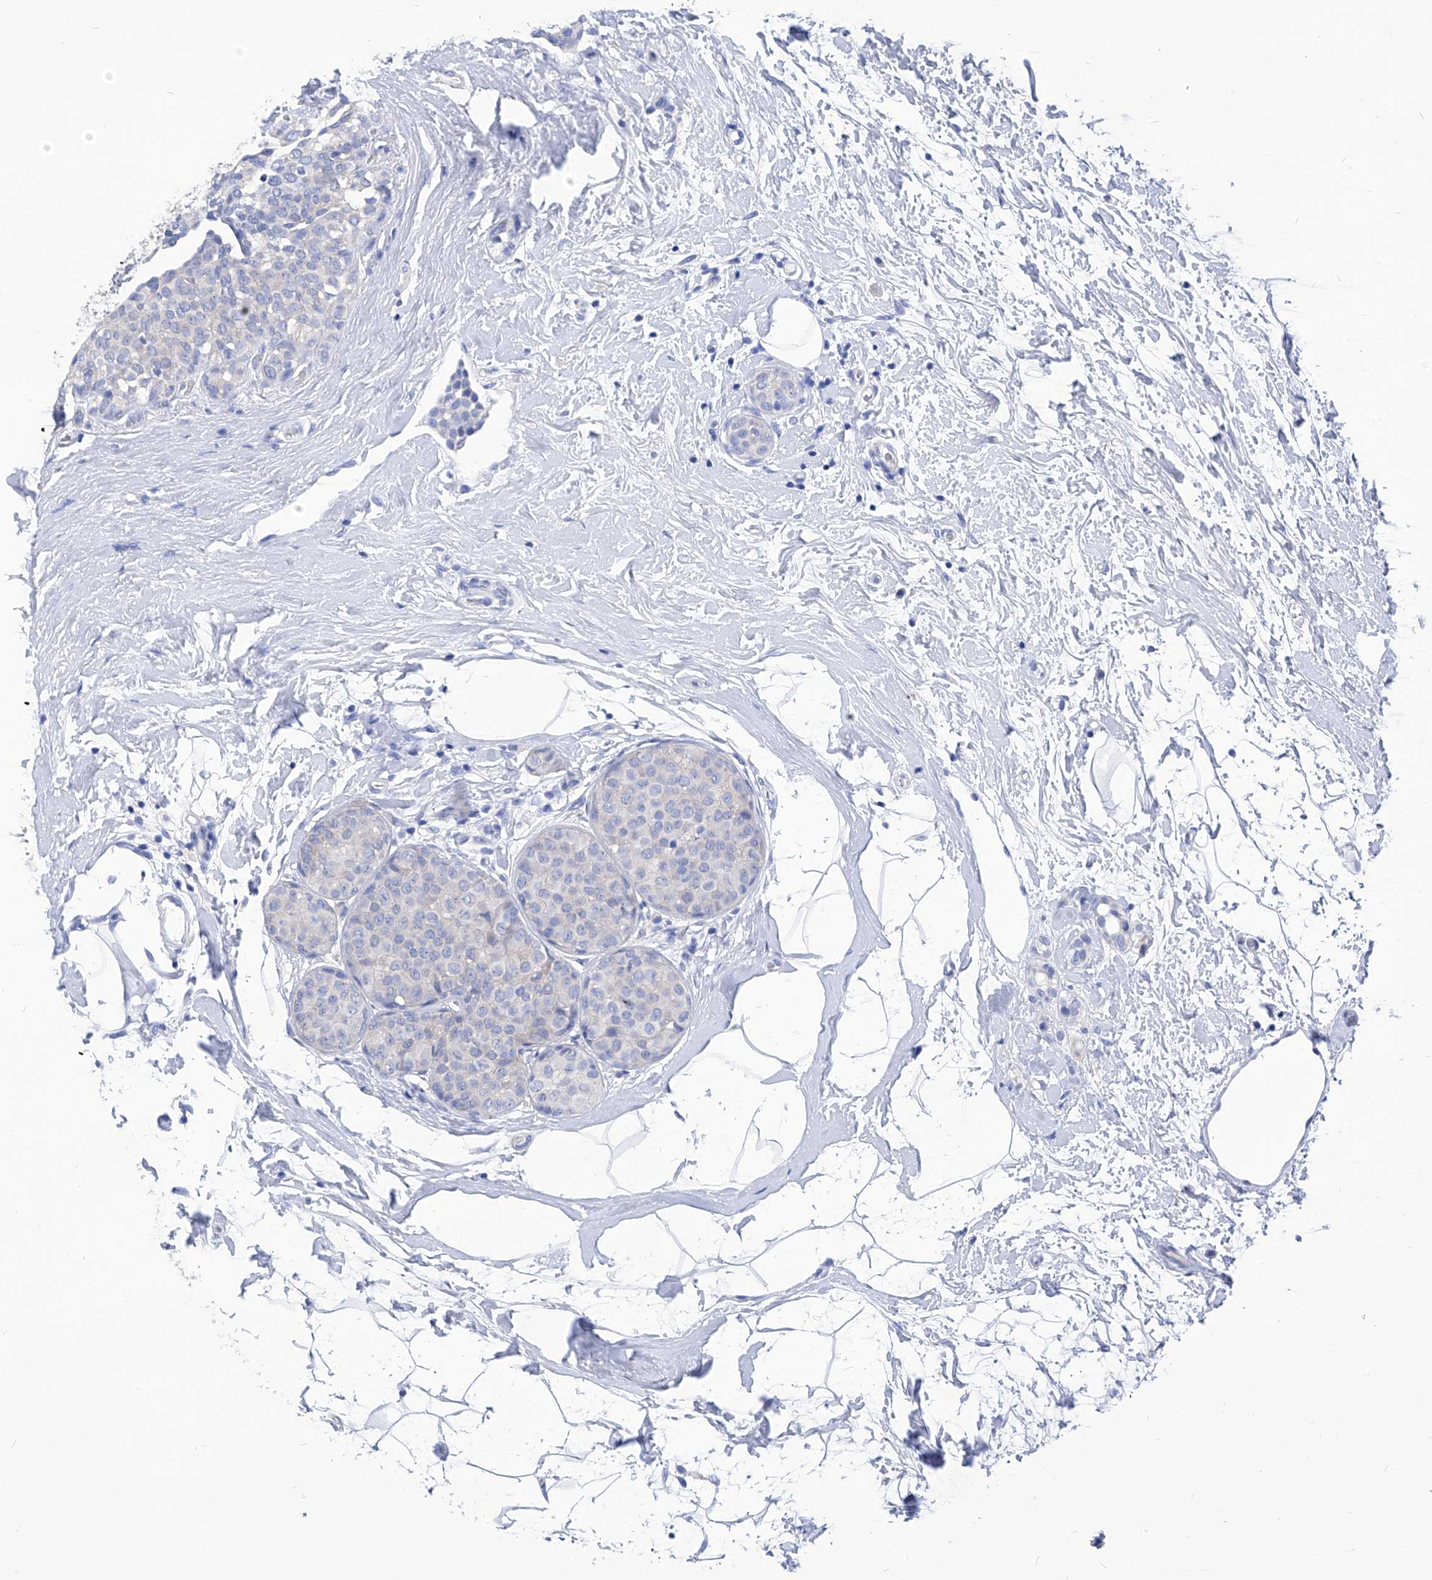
{"staining": {"intensity": "negative", "quantity": "none", "location": "none"}, "tissue": "breast cancer", "cell_type": "Tumor cells", "image_type": "cancer", "snomed": [{"axis": "morphology", "description": "Lobular carcinoma, in situ"}, {"axis": "morphology", "description": "Lobular carcinoma"}, {"axis": "topography", "description": "Breast"}], "caption": "Immunohistochemistry (IHC) of breast cancer (lobular carcinoma) demonstrates no positivity in tumor cells.", "gene": "XPNPEP1", "patient": {"sex": "female", "age": 41}}